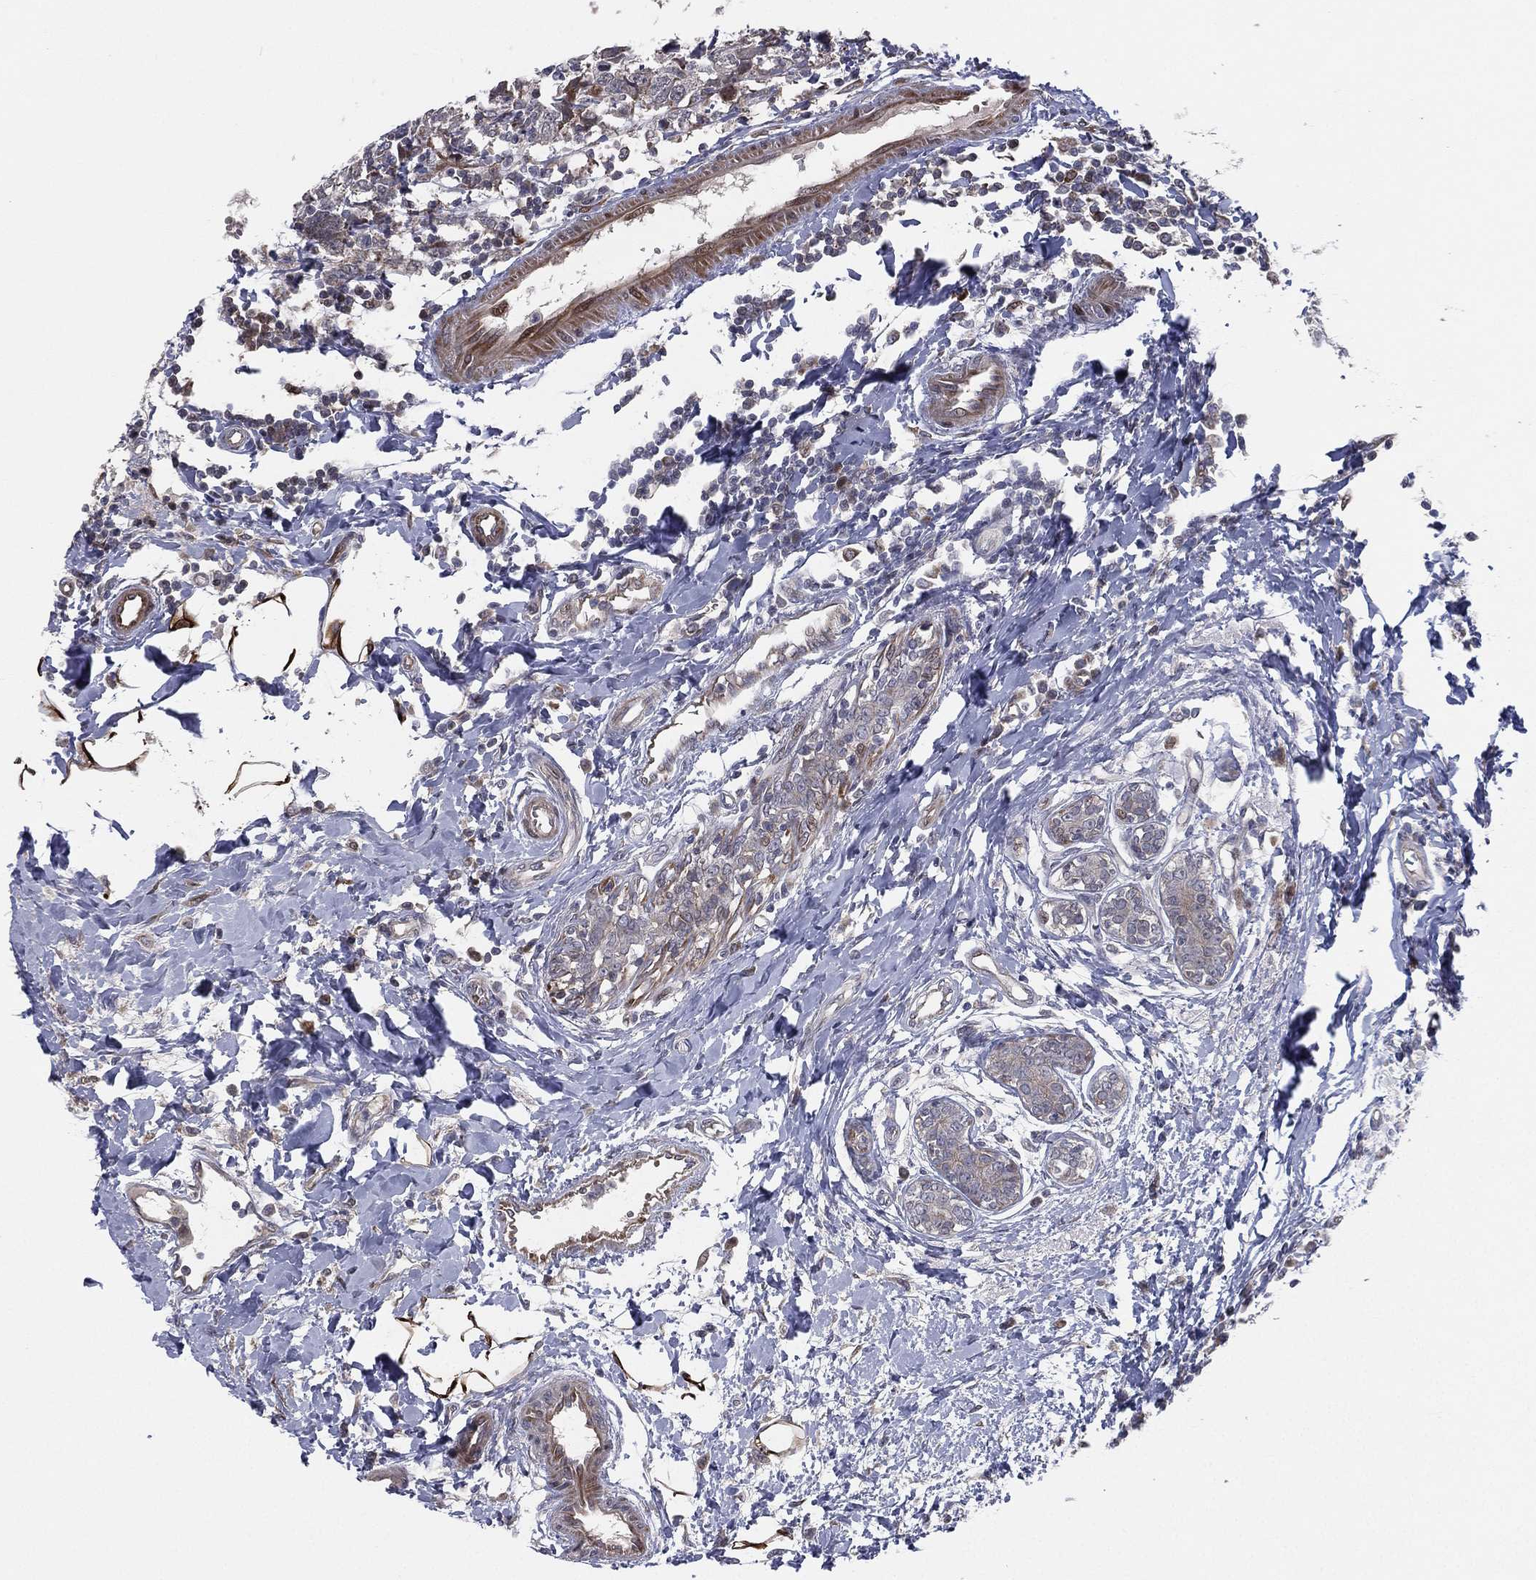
{"staining": {"intensity": "weak", "quantity": "<25%", "location": "cytoplasmic/membranous"}, "tissue": "breast cancer", "cell_type": "Tumor cells", "image_type": "cancer", "snomed": [{"axis": "morphology", "description": "Duct carcinoma"}, {"axis": "topography", "description": "Breast"}], "caption": "This micrograph is of breast cancer (intraductal carcinoma) stained with IHC to label a protein in brown with the nuclei are counter-stained blue. There is no expression in tumor cells.", "gene": "UTP14A", "patient": {"sex": "female", "age": 30}}